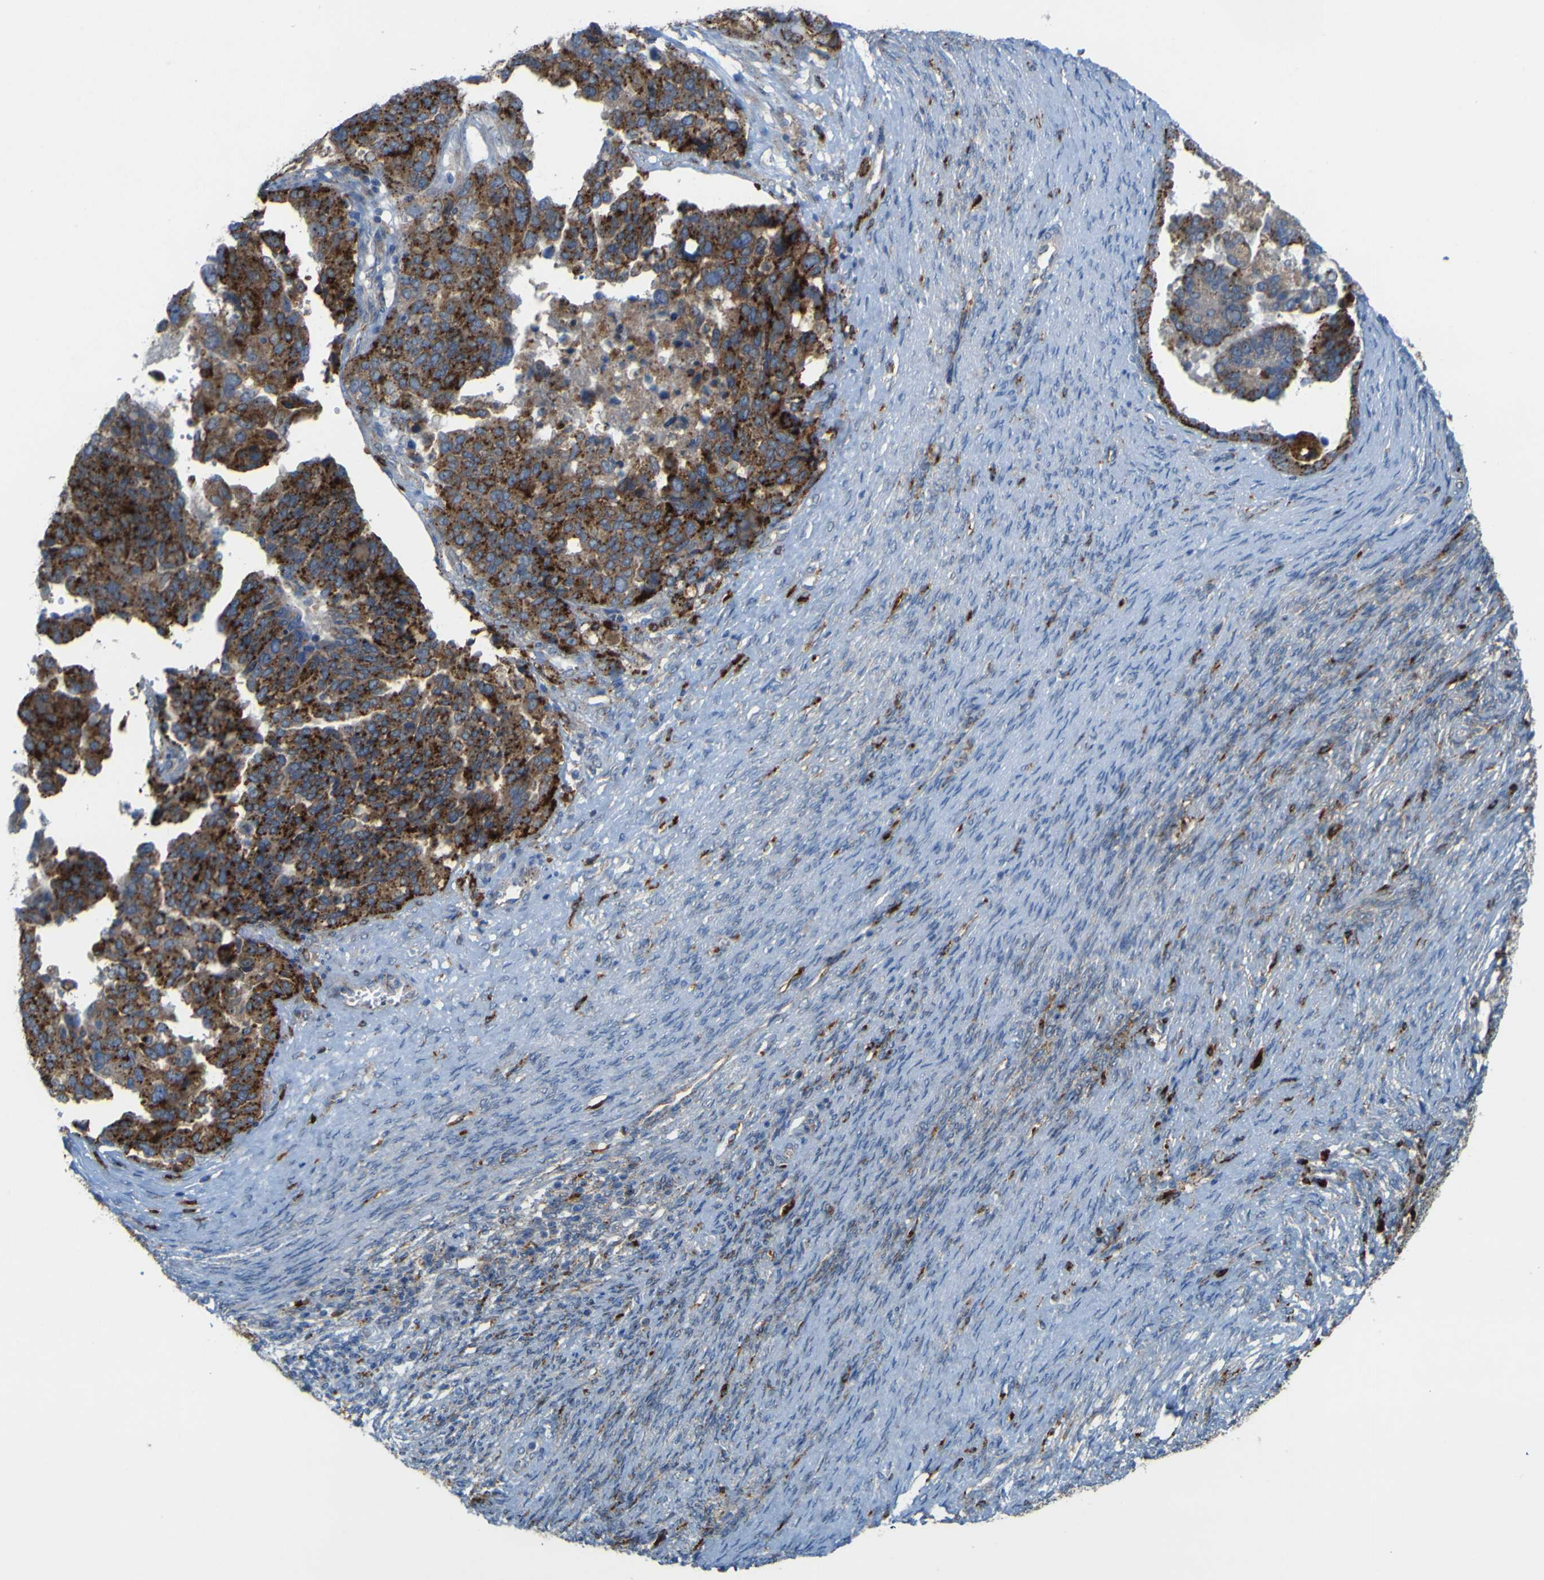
{"staining": {"intensity": "strong", "quantity": "25%-75%", "location": "cytoplasmic/membranous"}, "tissue": "ovarian cancer", "cell_type": "Tumor cells", "image_type": "cancer", "snomed": [{"axis": "morphology", "description": "Cystadenocarcinoma, serous, NOS"}, {"axis": "topography", "description": "Ovary"}], "caption": "Human ovarian cancer stained for a protein (brown) exhibits strong cytoplasmic/membranous positive expression in approximately 25%-75% of tumor cells.", "gene": "PLD3", "patient": {"sex": "female", "age": 44}}